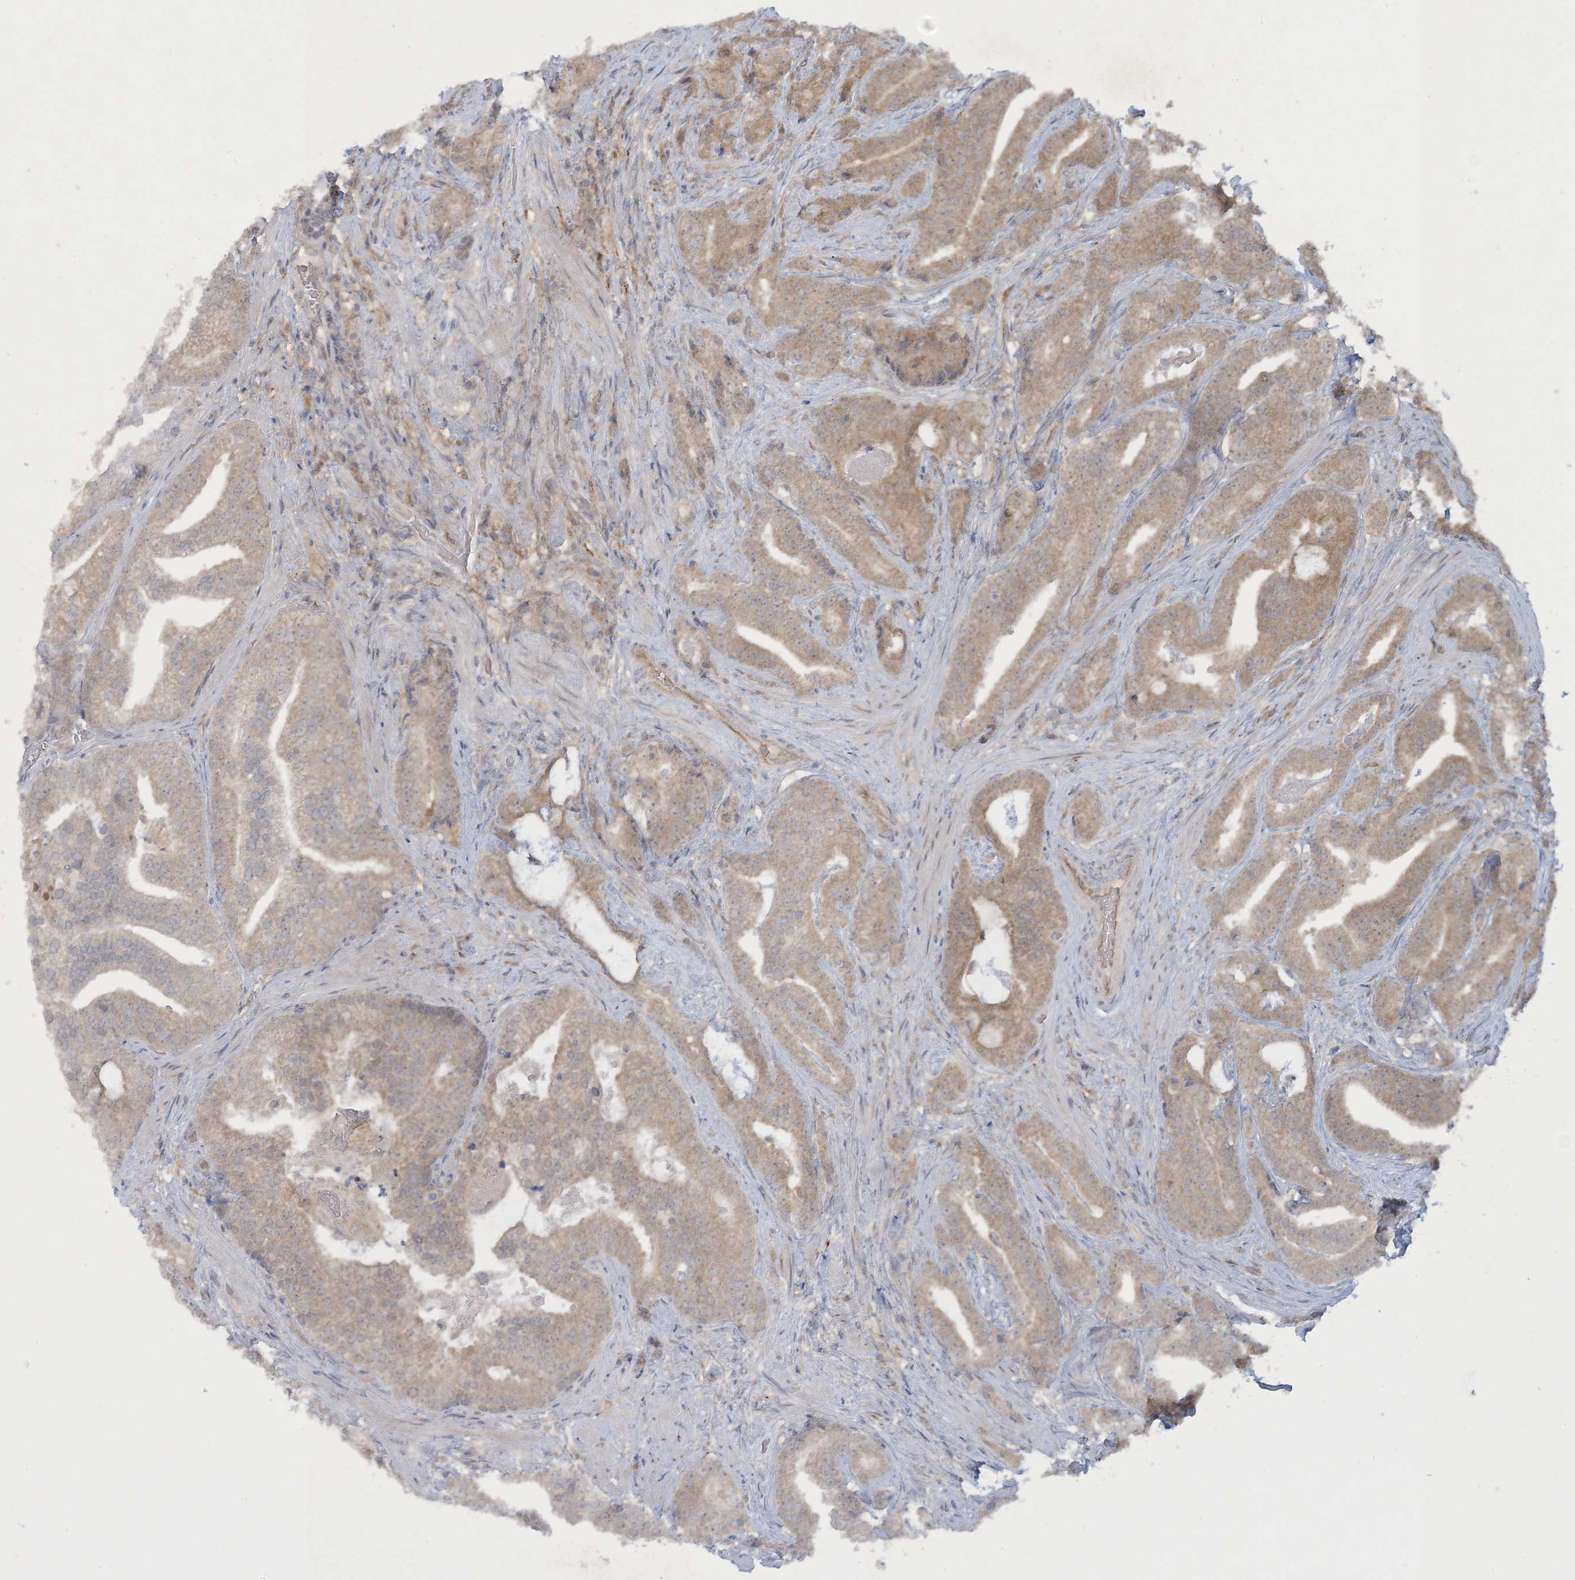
{"staining": {"intensity": "weak", "quantity": ">75%", "location": "cytoplasmic/membranous"}, "tissue": "prostate cancer", "cell_type": "Tumor cells", "image_type": "cancer", "snomed": [{"axis": "morphology", "description": "Adenocarcinoma, Low grade"}, {"axis": "topography", "description": "Prostate"}], "caption": "Adenocarcinoma (low-grade) (prostate) stained with immunohistochemistry exhibits weak cytoplasmic/membranous positivity in about >75% of tumor cells. (Stains: DAB (3,3'-diaminobenzidine) in brown, nuclei in blue, Microscopy: brightfield microscopy at high magnification).", "gene": "NRBP2", "patient": {"sex": "male", "age": 67}}